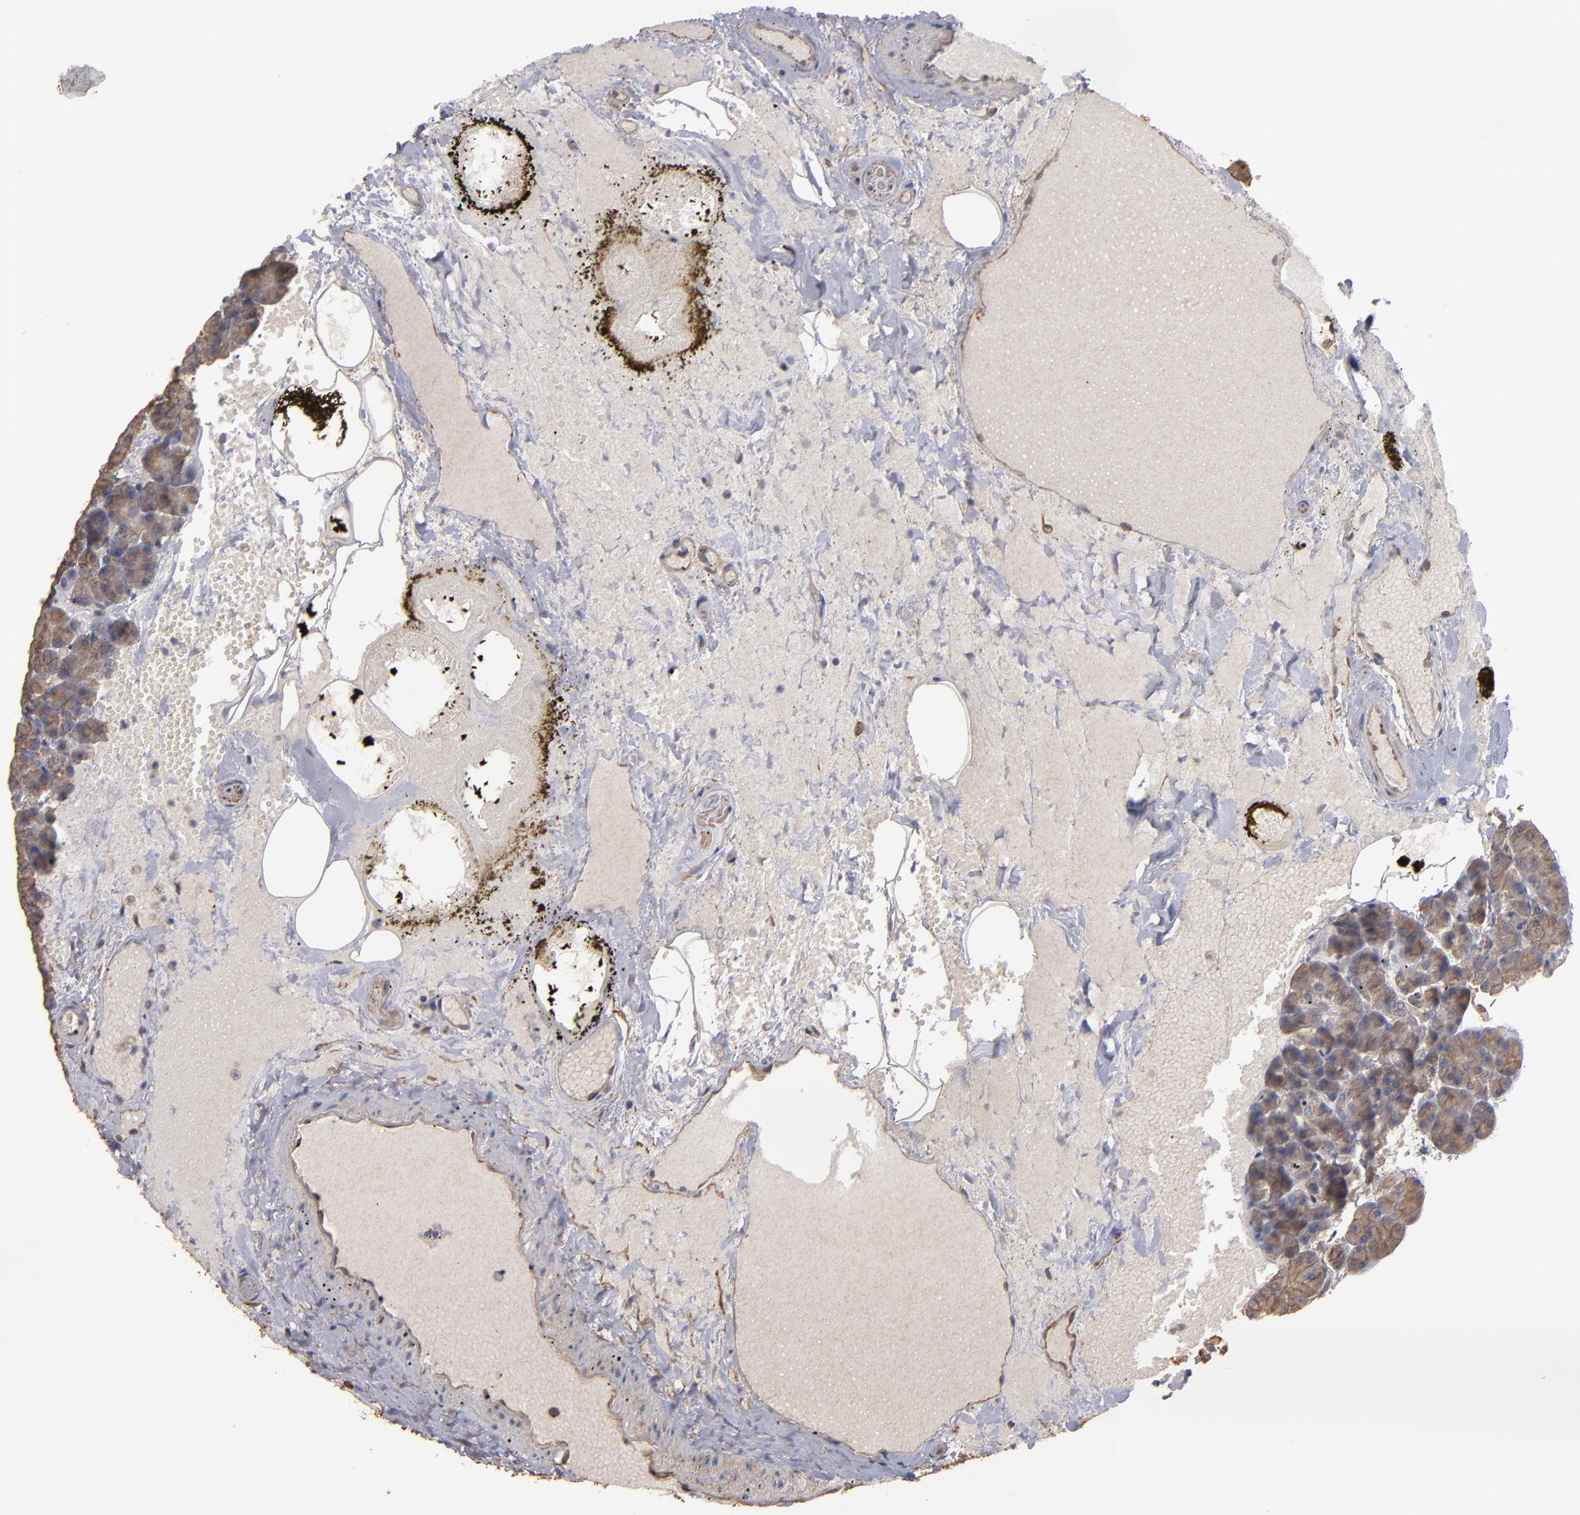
{"staining": {"intensity": "weak", "quantity": ">75%", "location": "cytoplasmic/membranous"}, "tissue": "pancreas", "cell_type": "Exocrine glandular cells", "image_type": "normal", "snomed": [{"axis": "morphology", "description": "Normal tissue, NOS"}, {"axis": "topography", "description": "Pancreas"}], "caption": "IHC (DAB) staining of benign pancreas reveals weak cytoplasmic/membranous protein staining in approximately >75% of exocrine glandular cells.", "gene": "DMD", "patient": {"sex": "female", "age": 35}}